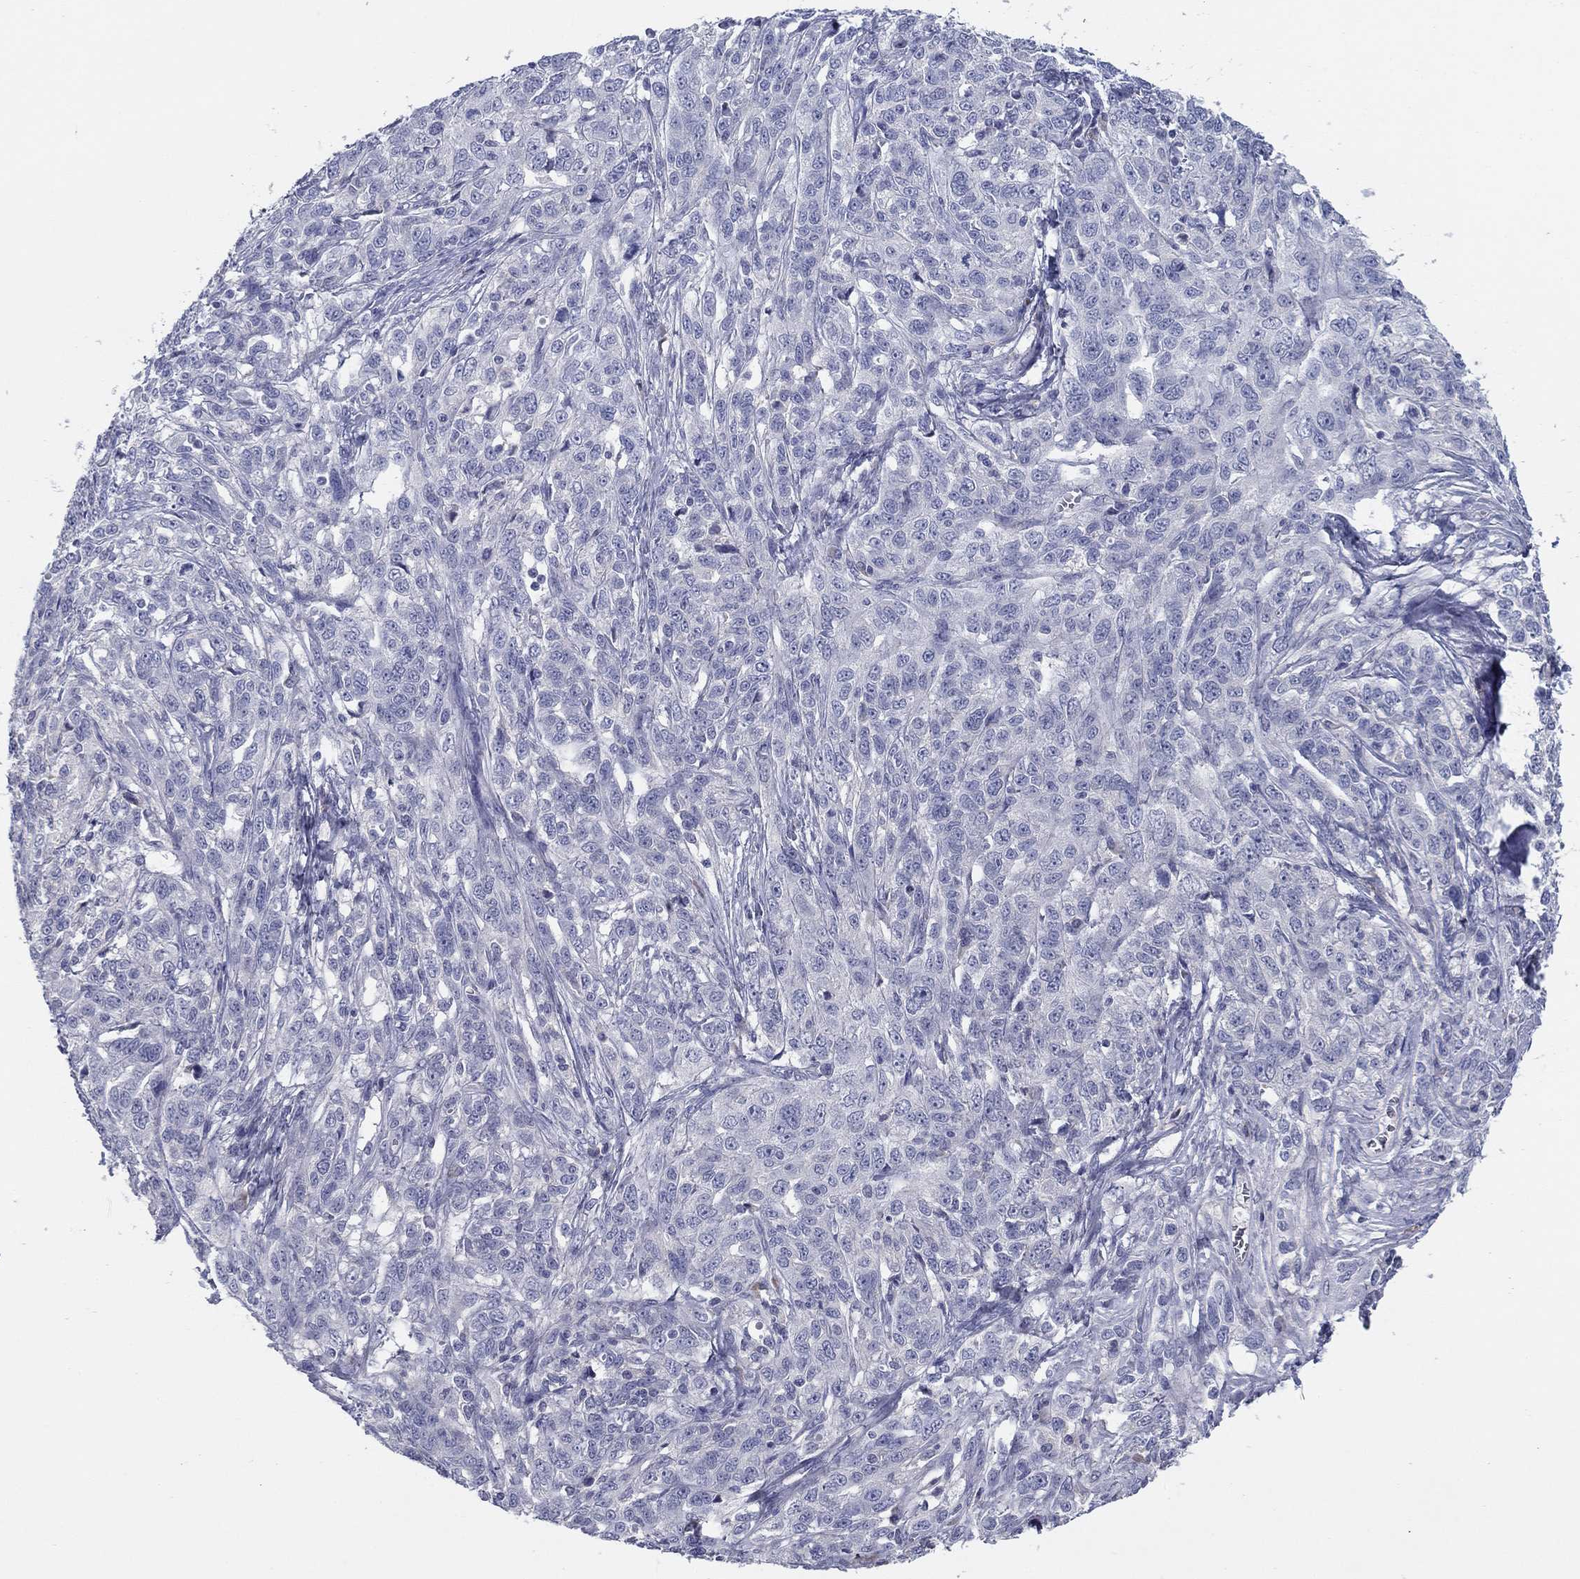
{"staining": {"intensity": "negative", "quantity": "none", "location": "none"}, "tissue": "ovarian cancer", "cell_type": "Tumor cells", "image_type": "cancer", "snomed": [{"axis": "morphology", "description": "Cystadenocarcinoma, serous, NOS"}, {"axis": "topography", "description": "Ovary"}], "caption": "Immunohistochemistry of ovarian serous cystadenocarcinoma reveals no expression in tumor cells. The staining is performed using DAB (3,3'-diaminobenzidine) brown chromogen with nuclei counter-stained in using hematoxylin.", "gene": "GRK7", "patient": {"sex": "female", "age": 71}}